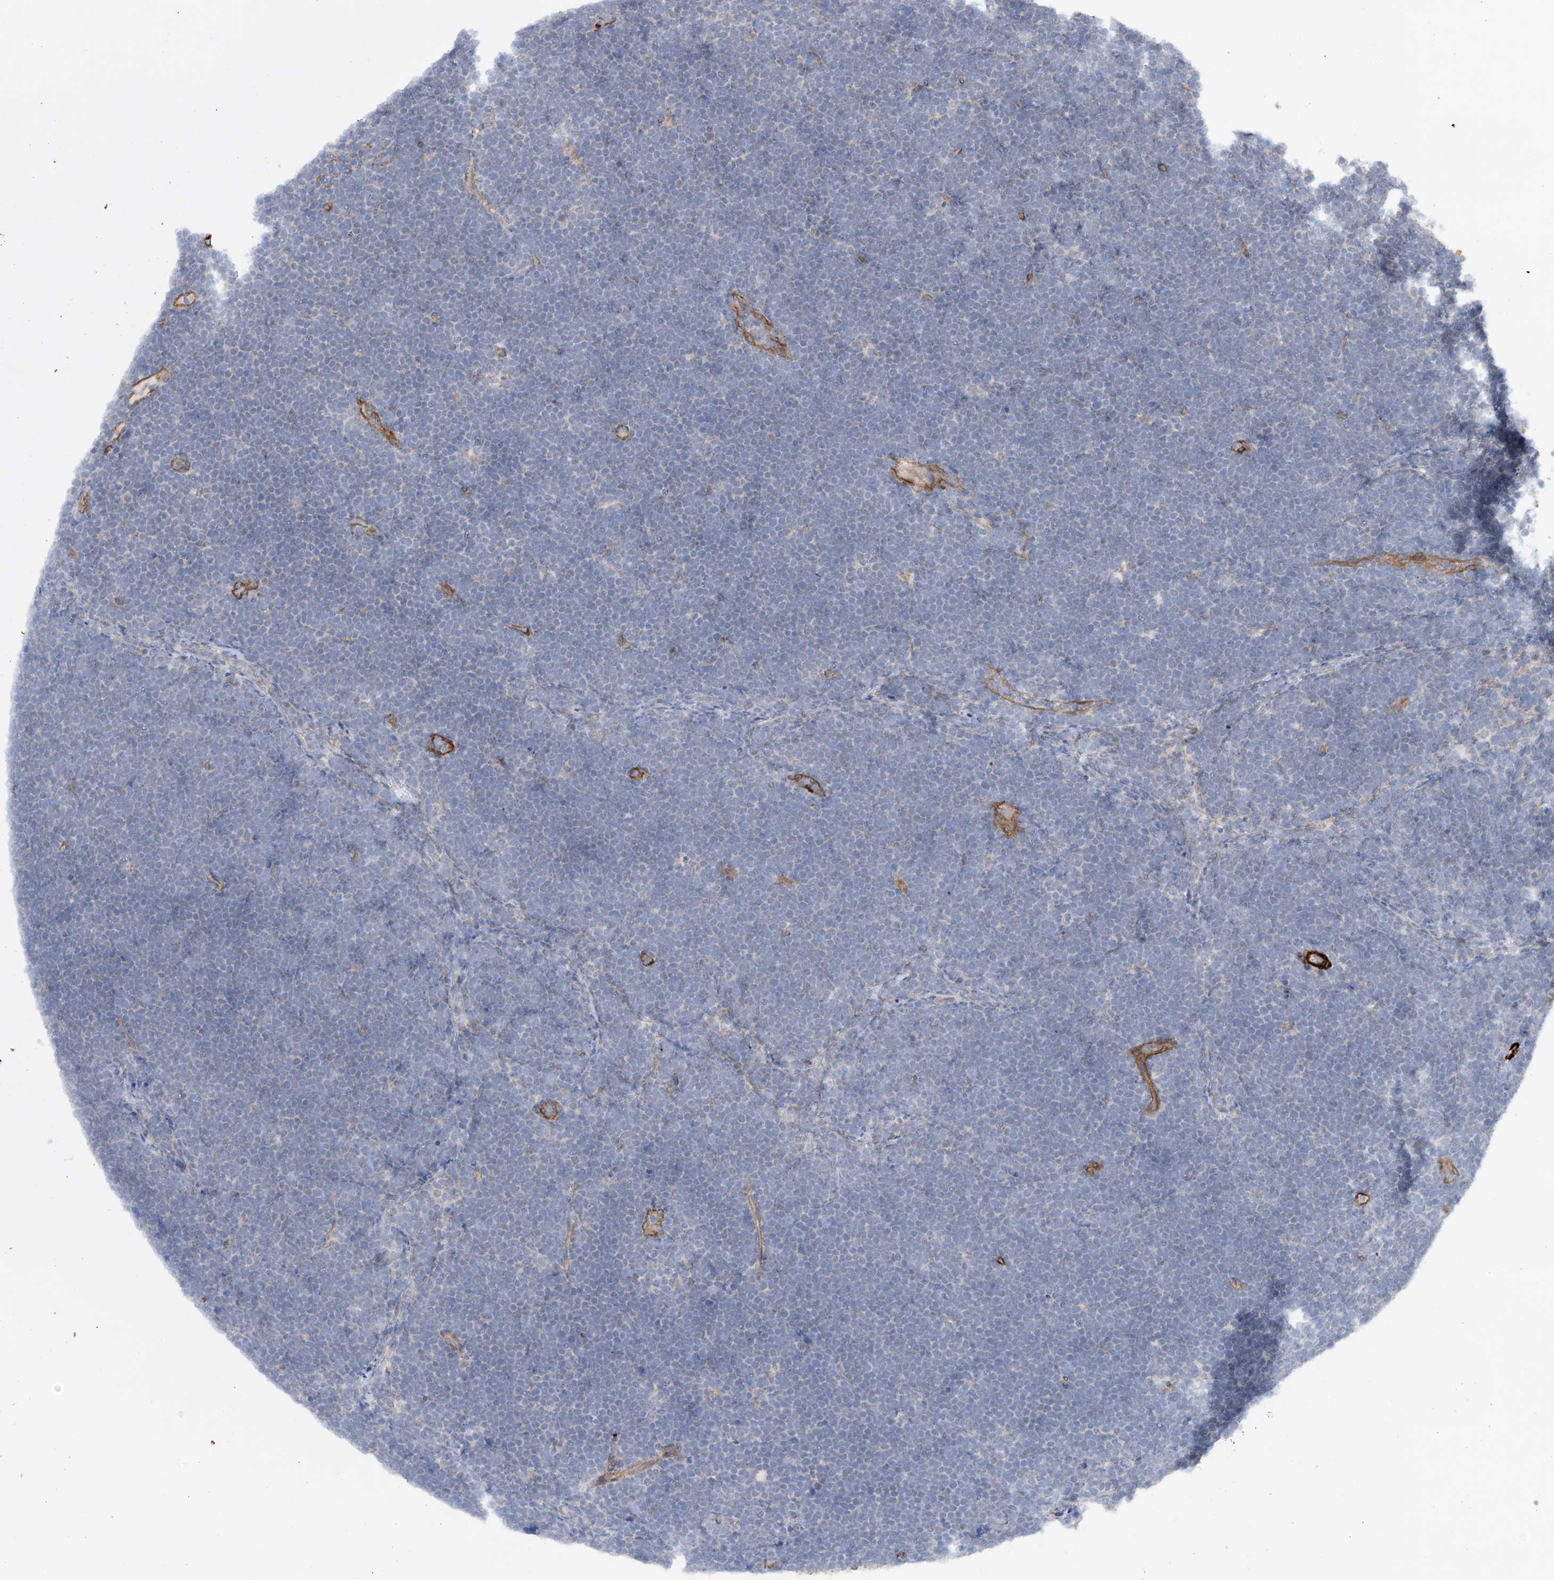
{"staining": {"intensity": "negative", "quantity": "none", "location": "none"}, "tissue": "lymphoma", "cell_type": "Tumor cells", "image_type": "cancer", "snomed": [{"axis": "morphology", "description": "Malignant lymphoma, non-Hodgkin's type, High grade"}, {"axis": "topography", "description": "Lymph node"}], "caption": "Tumor cells show no significant staining in lymphoma. The staining is performed using DAB (3,3'-diaminobenzidine) brown chromogen with nuclei counter-stained in using hematoxylin.", "gene": "ZNF490", "patient": {"sex": "male", "age": 13}}